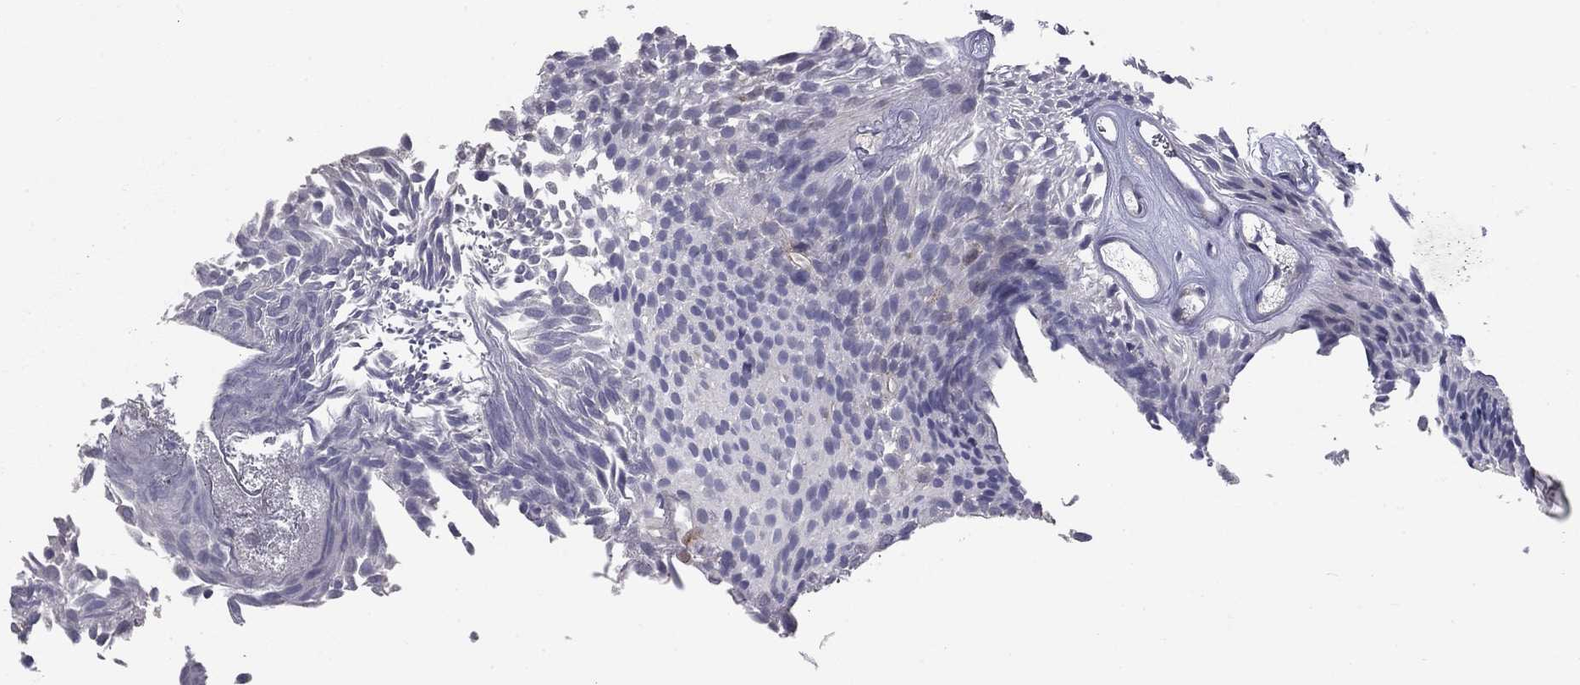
{"staining": {"intensity": "negative", "quantity": "none", "location": "none"}, "tissue": "urothelial cancer", "cell_type": "Tumor cells", "image_type": "cancer", "snomed": [{"axis": "morphology", "description": "Urothelial carcinoma, Low grade"}, {"axis": "topography", "description": "Urinary bladder"}], "caption": "A high-resolution image shows immunohistochemistry staining of urothelial cancer, which reveals no significant staining in tumor cells.", "gene": "PRRT2", "patient": {"sex": "male", "age": 52}}